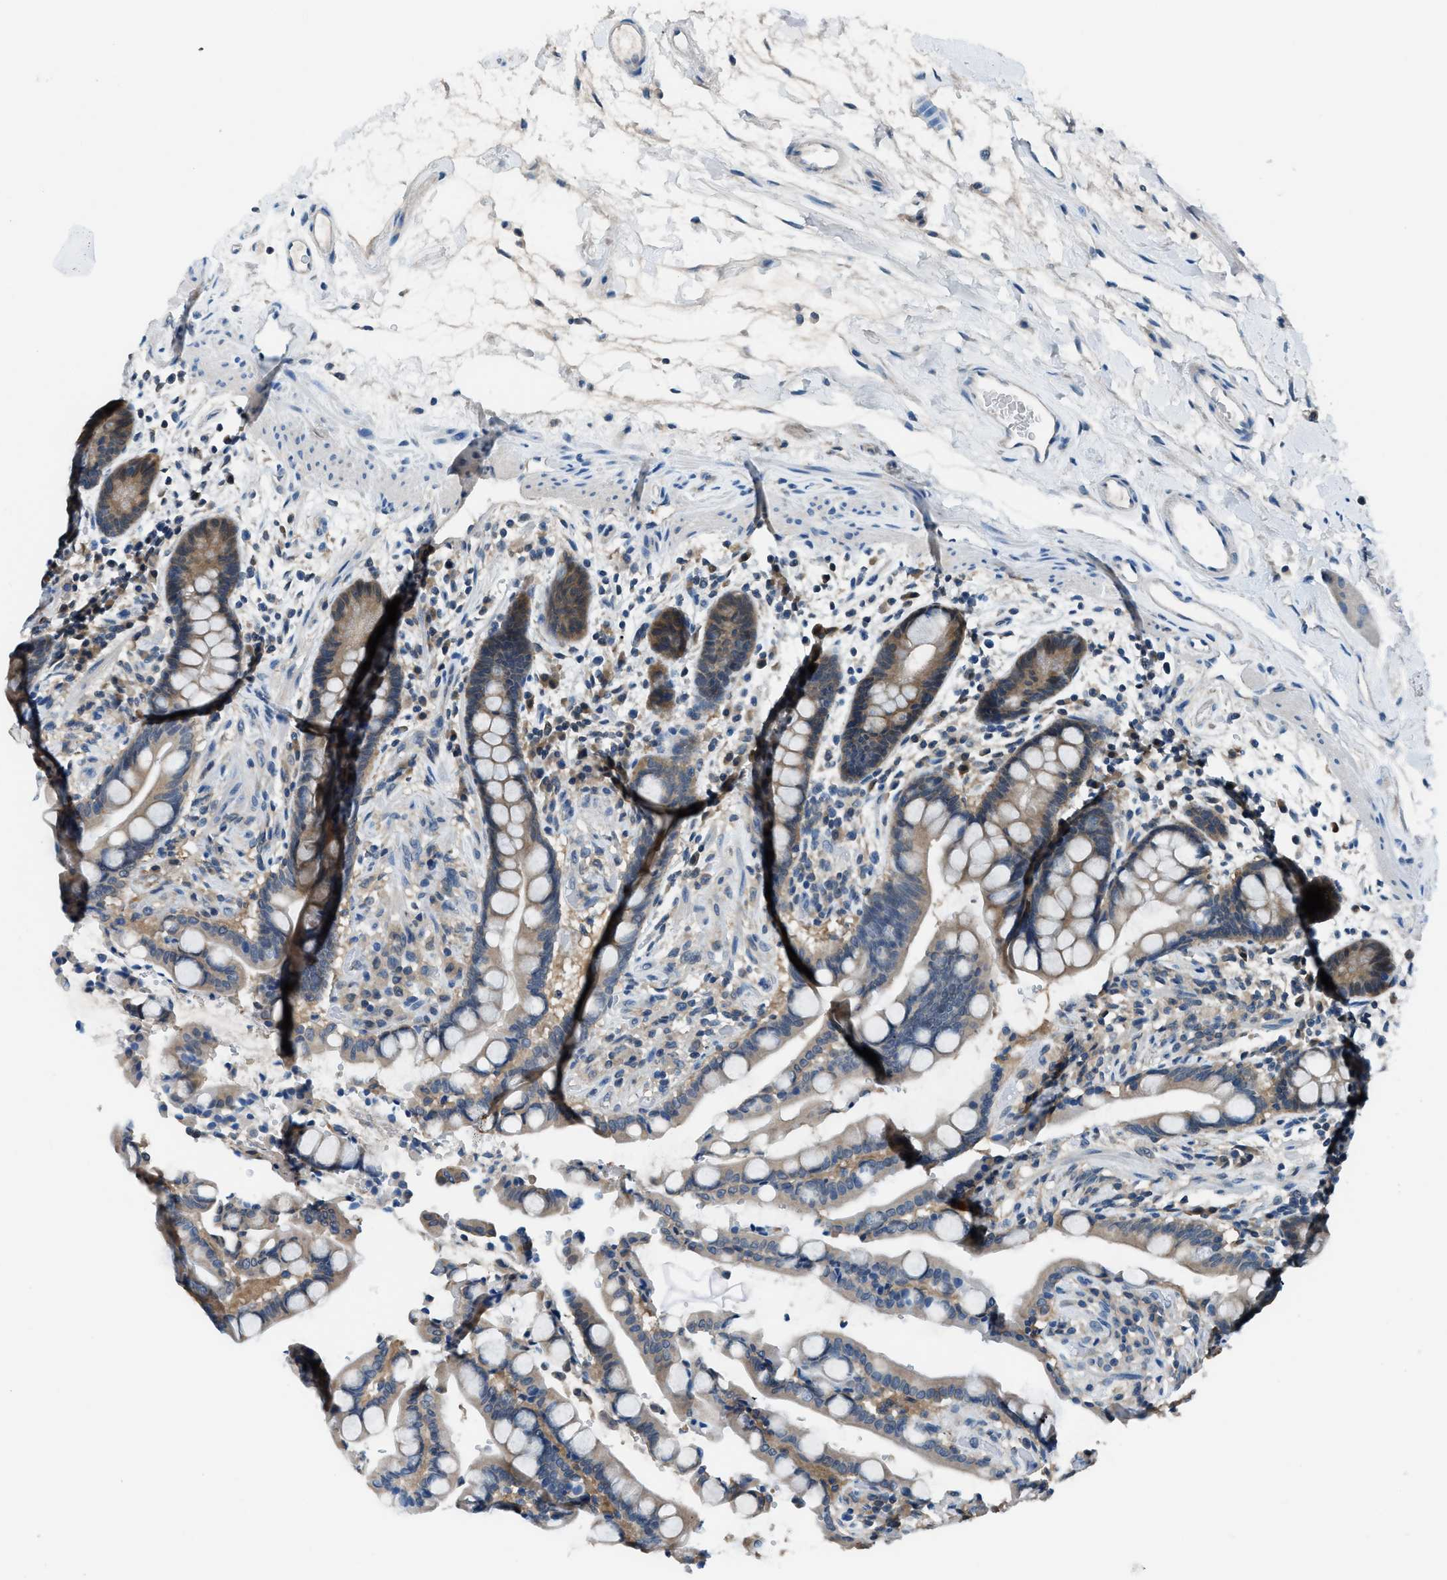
{"staining": {"intensity": "negative", "quantity": "none", "location": "none"}, "tissue": "colon", "cell_type": "Endothelial cells", "image_type": "normal", "snomed": [{"axis": "morphology", "description": "Normal tissue, NOS"}, {"axis": "topography", "description": "Colon"}], "caption": "Immunohistochemistry (IHC) photomicrograph of normal colon: colon stained with DAB (3,3'-diaminobenzidine) reveals no significant protein positivity in endothelial cells.", "gene": "ACP1", "patient": {"sex": "male", "age": 73}}